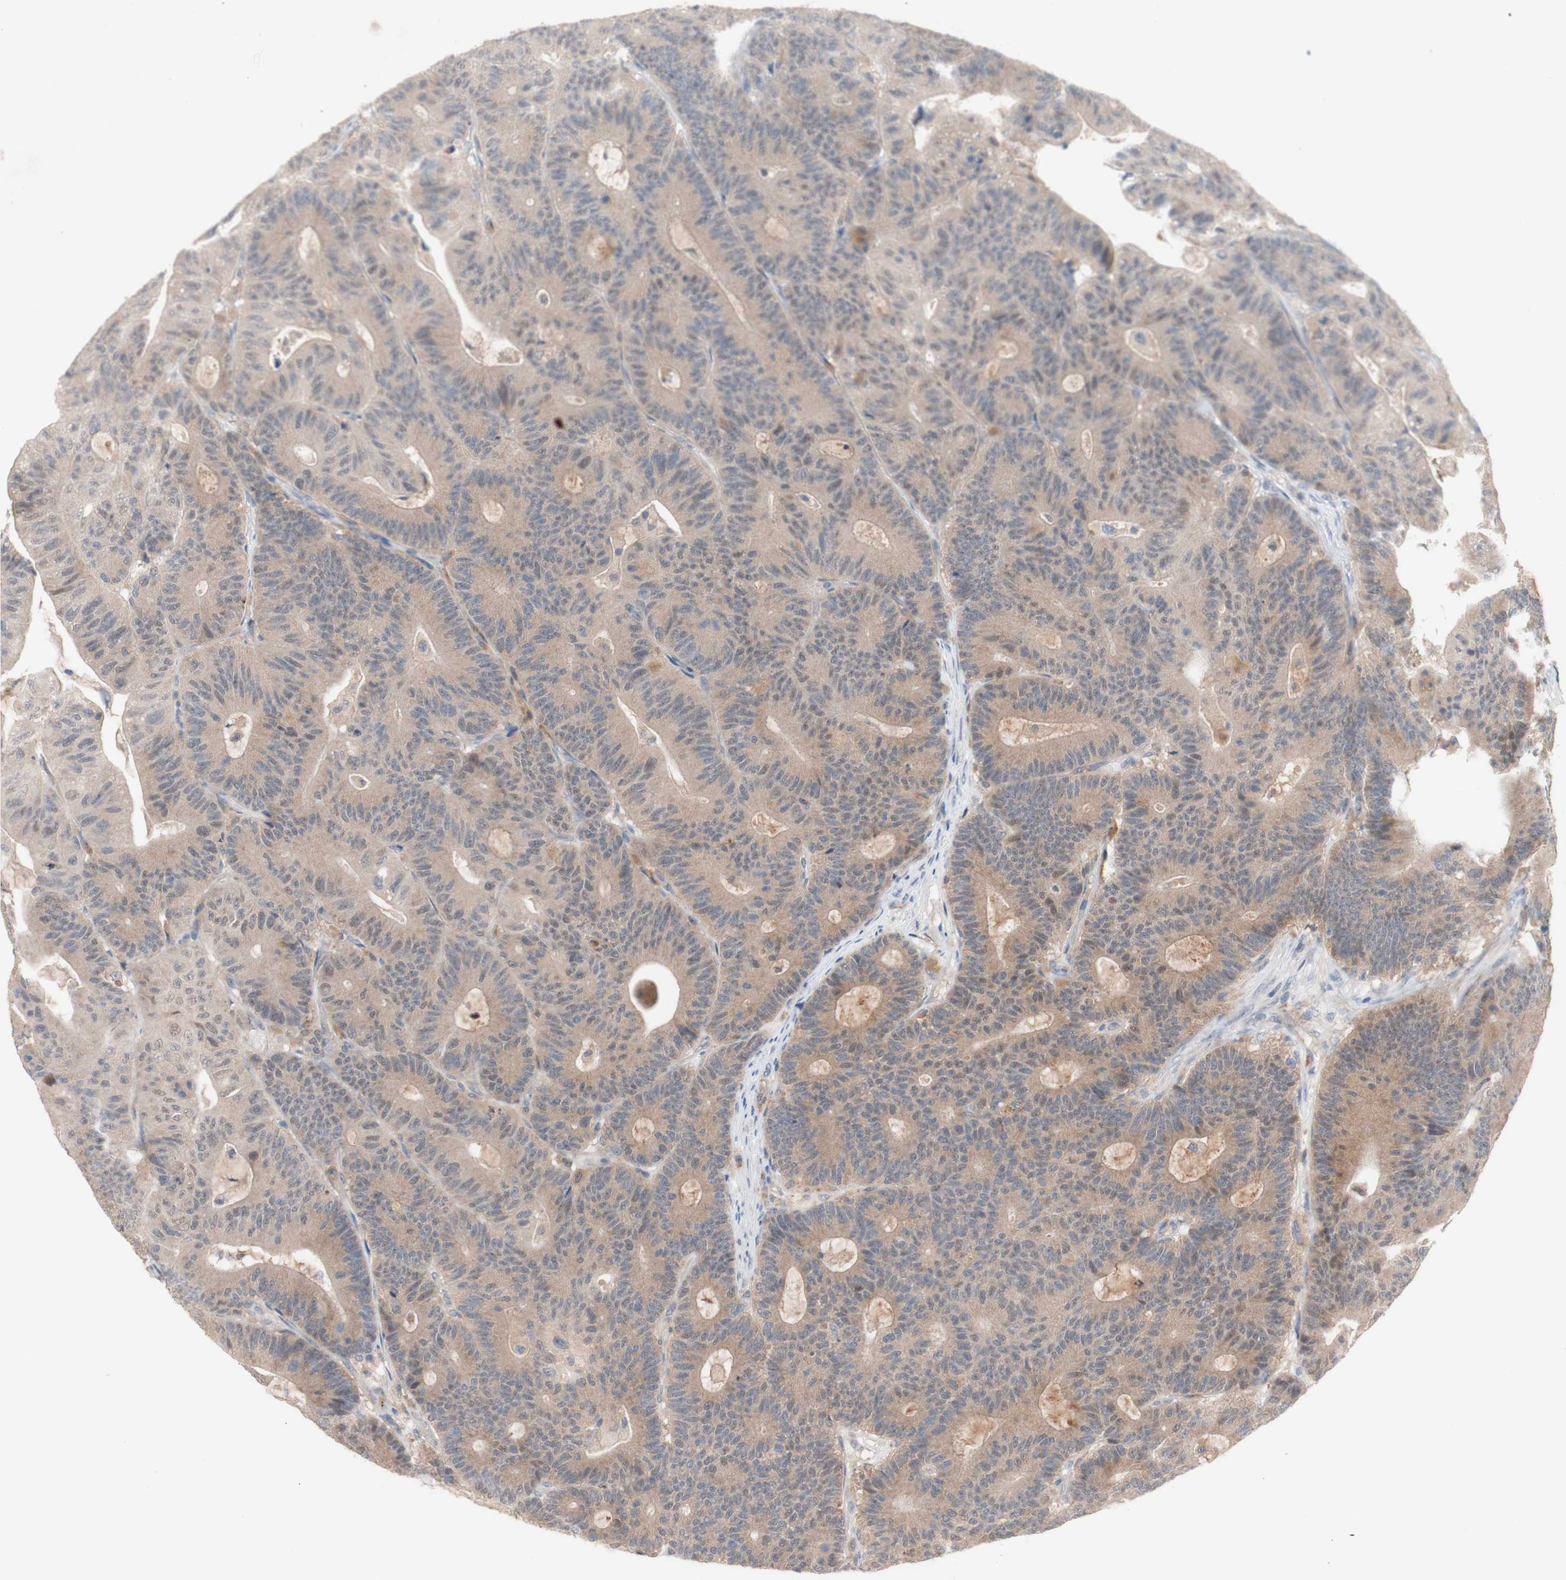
{"staining": {"intensity": "weak", "quantity": ">75%", "location": "cytoplasmic/membranous"}, "tissue": "colorectal cancer", "cell_type": "Tumor cells", "image_type": "cancer", "snomed": [{"axis": "morphology", "description": "Adenocarcinoma, NOS"}, {"axis": "topography", "description": "Colon"}], "caption": "Colorectal cancer stained with a brown dye shows weak cytoplasmic/membranous positive staining in approximately >75% of tumor cells.", "gene": "PEX2", "patient": {"sex": "female", "age": 84}}